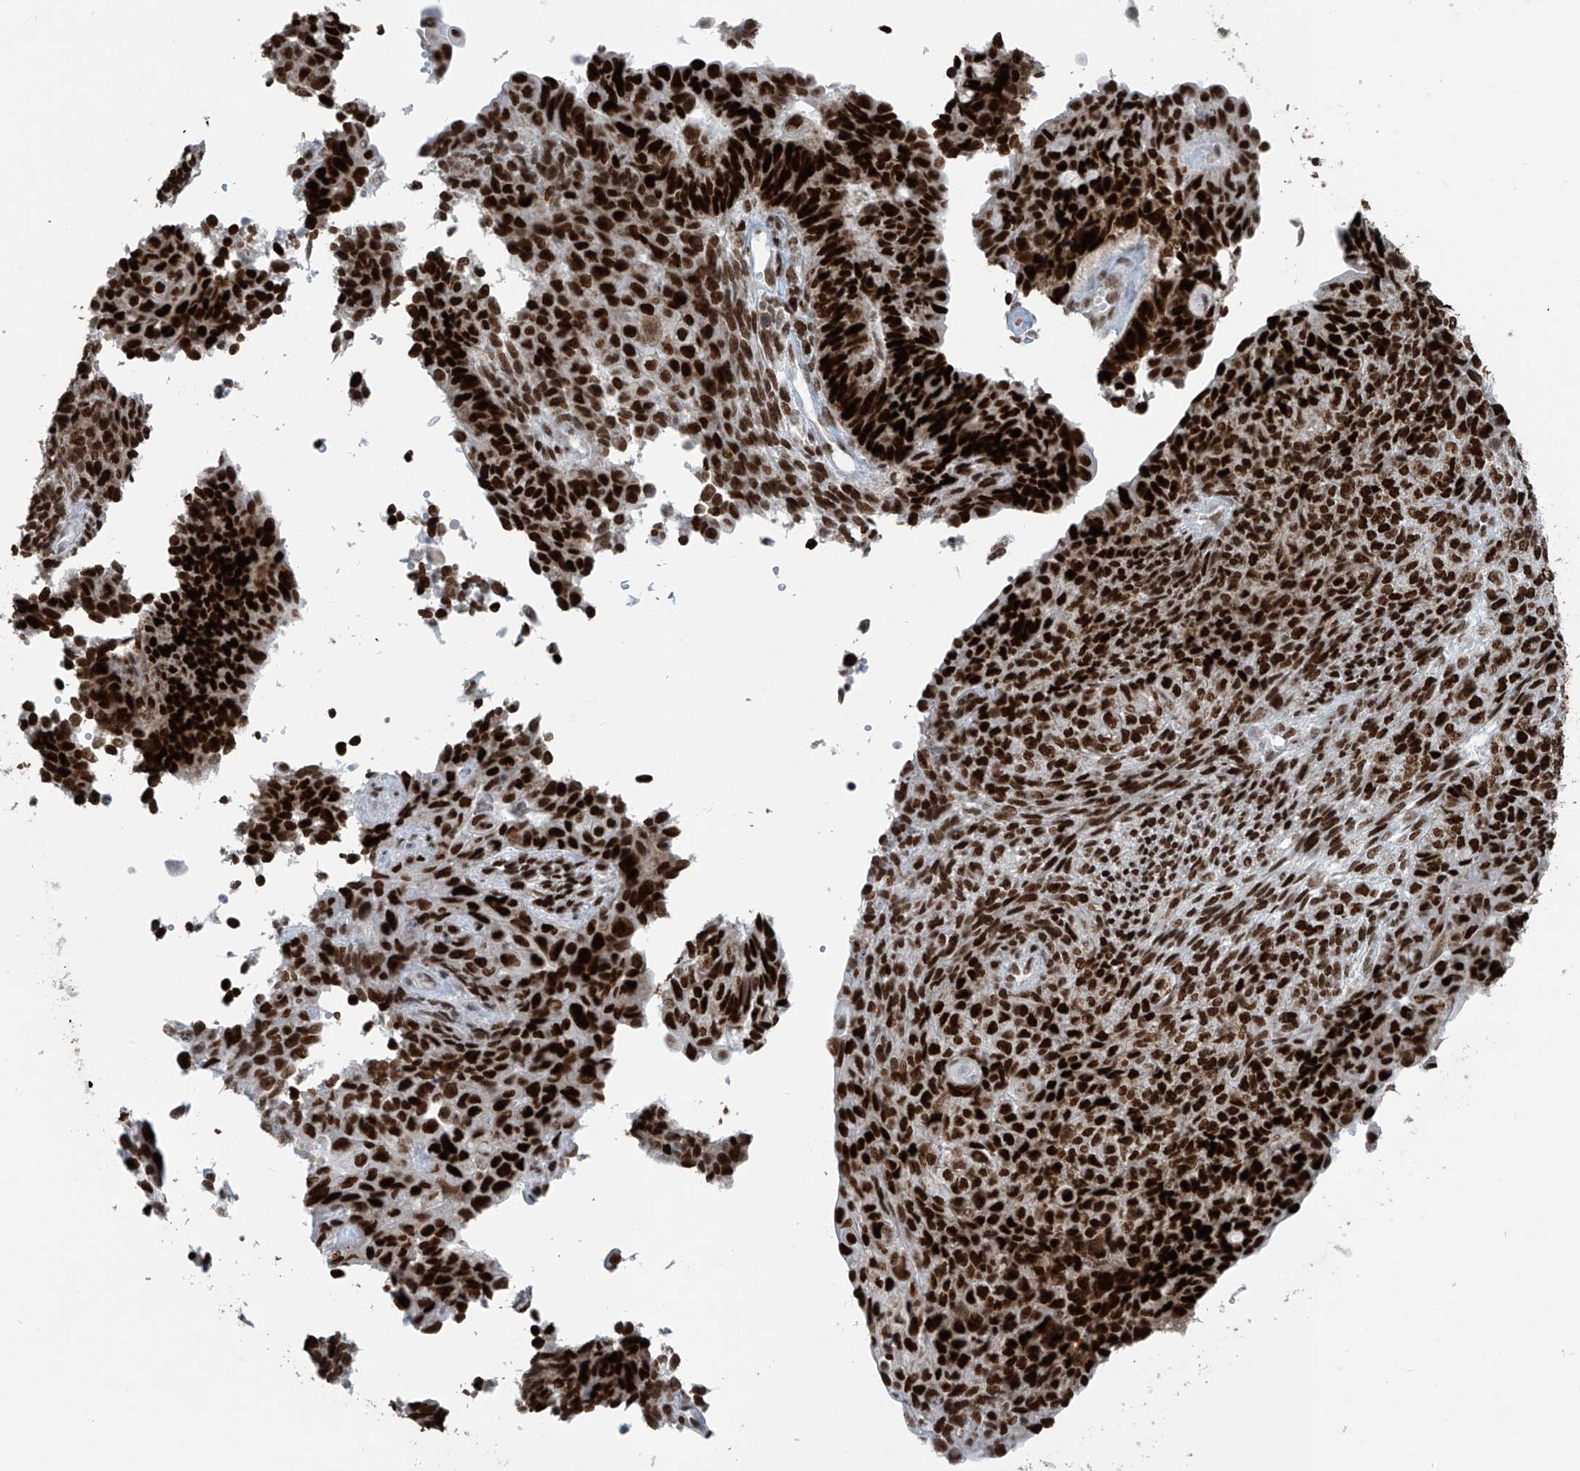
{"staining": {"intensity": "strong", "quantity": ">75%", "location": "nuclear"}, "tissue": "endometrial cancer", "cell_type": "Tumor cells", "image_type": "cancer", "snomed": [{"axis": "morphology", "description": "Adenocarcinoma, NOS"}, {"axis": "topography", "description": "Endometrium"}], "caption": "The immunohistochemical stain labels strong nuclear staining in tumor cells of endometrial cancer (adenocarcinoma) tissue.", "gene": "WRNIP1", "patient": {"sex": "female", "age": 32}}